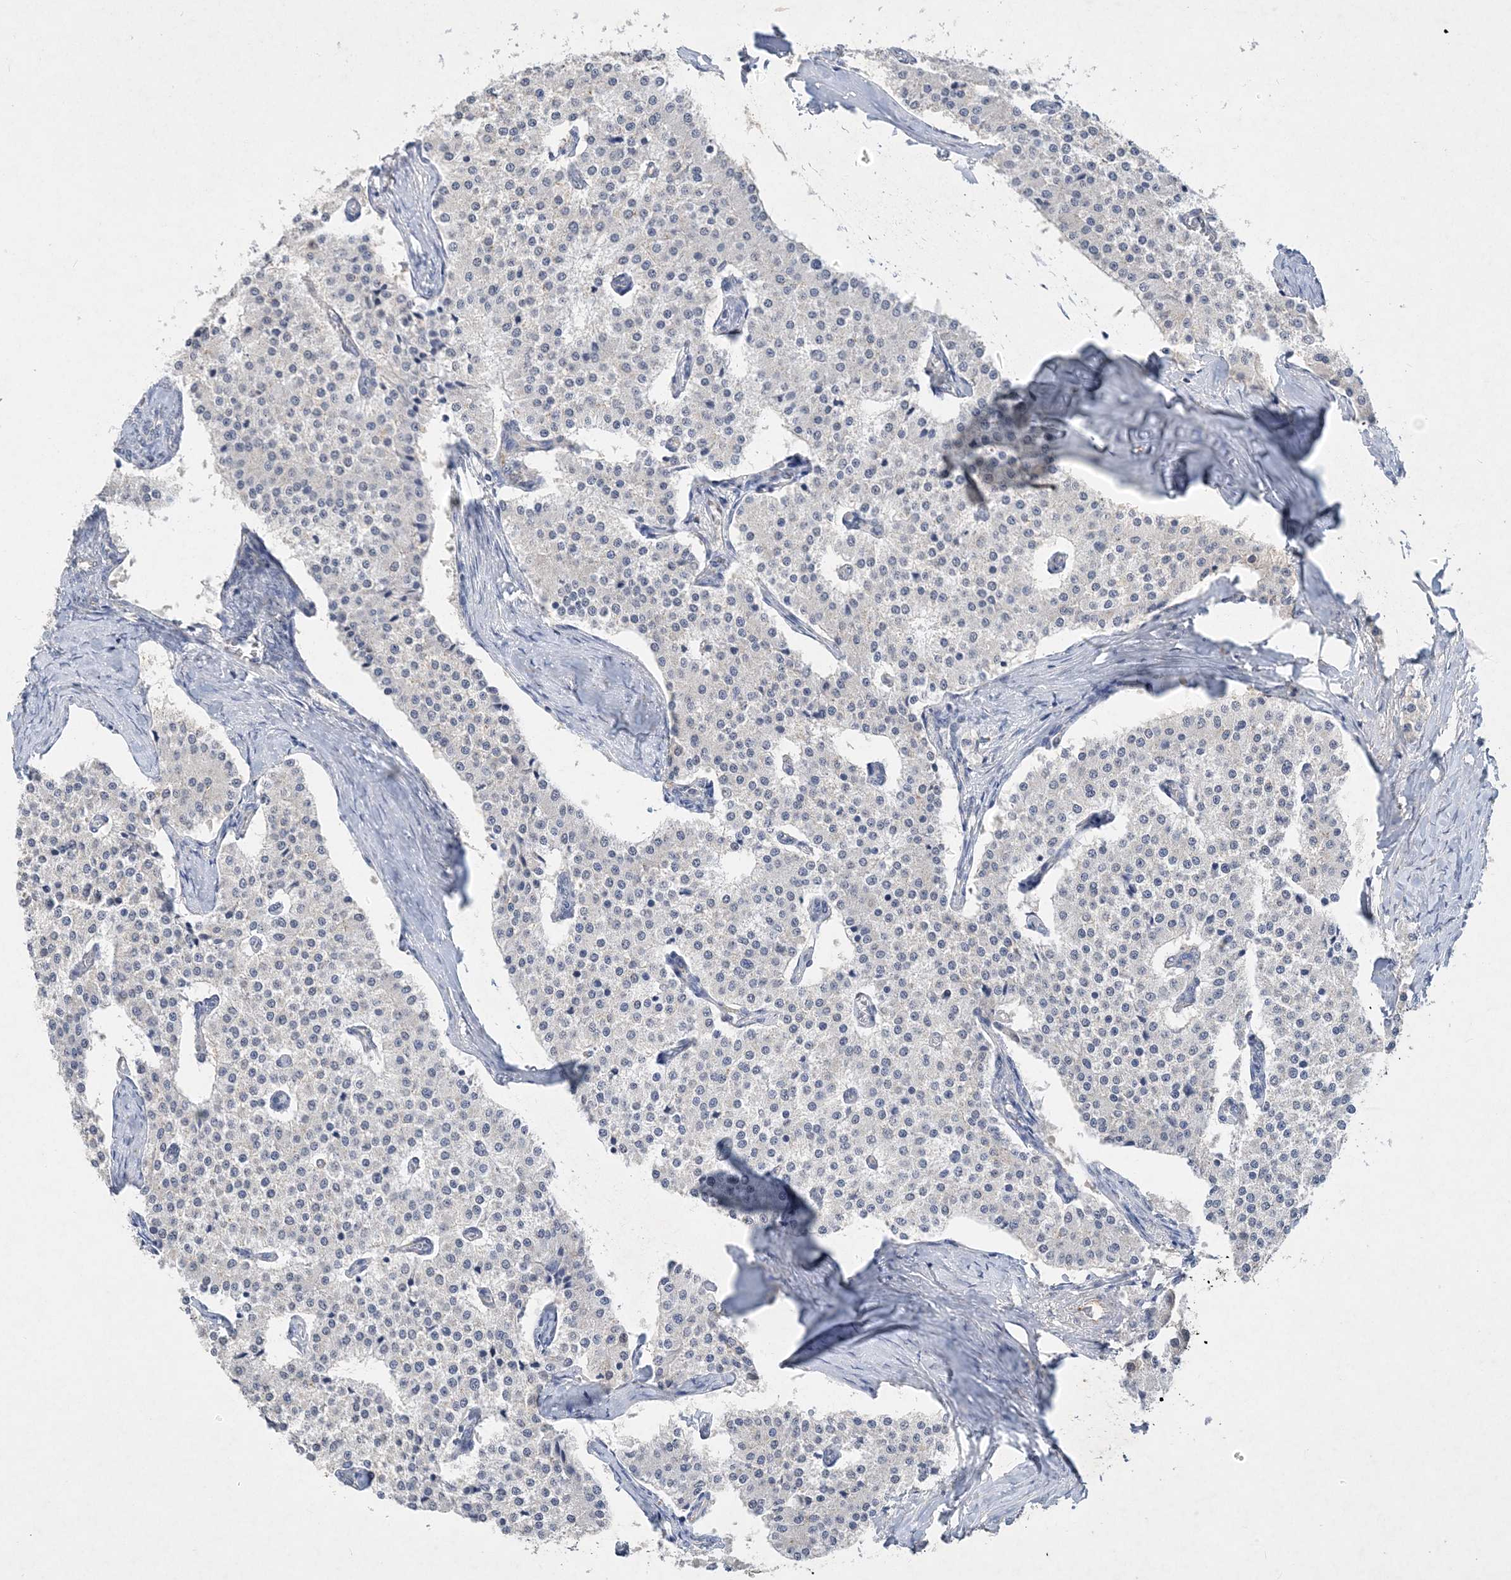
{"staining": {"intensity": "negative", "quantity": "none", "location": "none"}, "tissue": "carcinoid", "cell_type": "Tumor cells", "image_type": "cancer", "snomed": [{"axis": "morphology", "description": "Carcinoid, malignant, NOS"}, {"axis": "topography", "description": "Colon"}], "caption": "This is a image of immunohistochemistry (IHC) staining of carcinoid (malignant), which shows no positivity in tumor cells.", "gene": "C11orf58", "patient": {"sex": "female", "age": 52}}